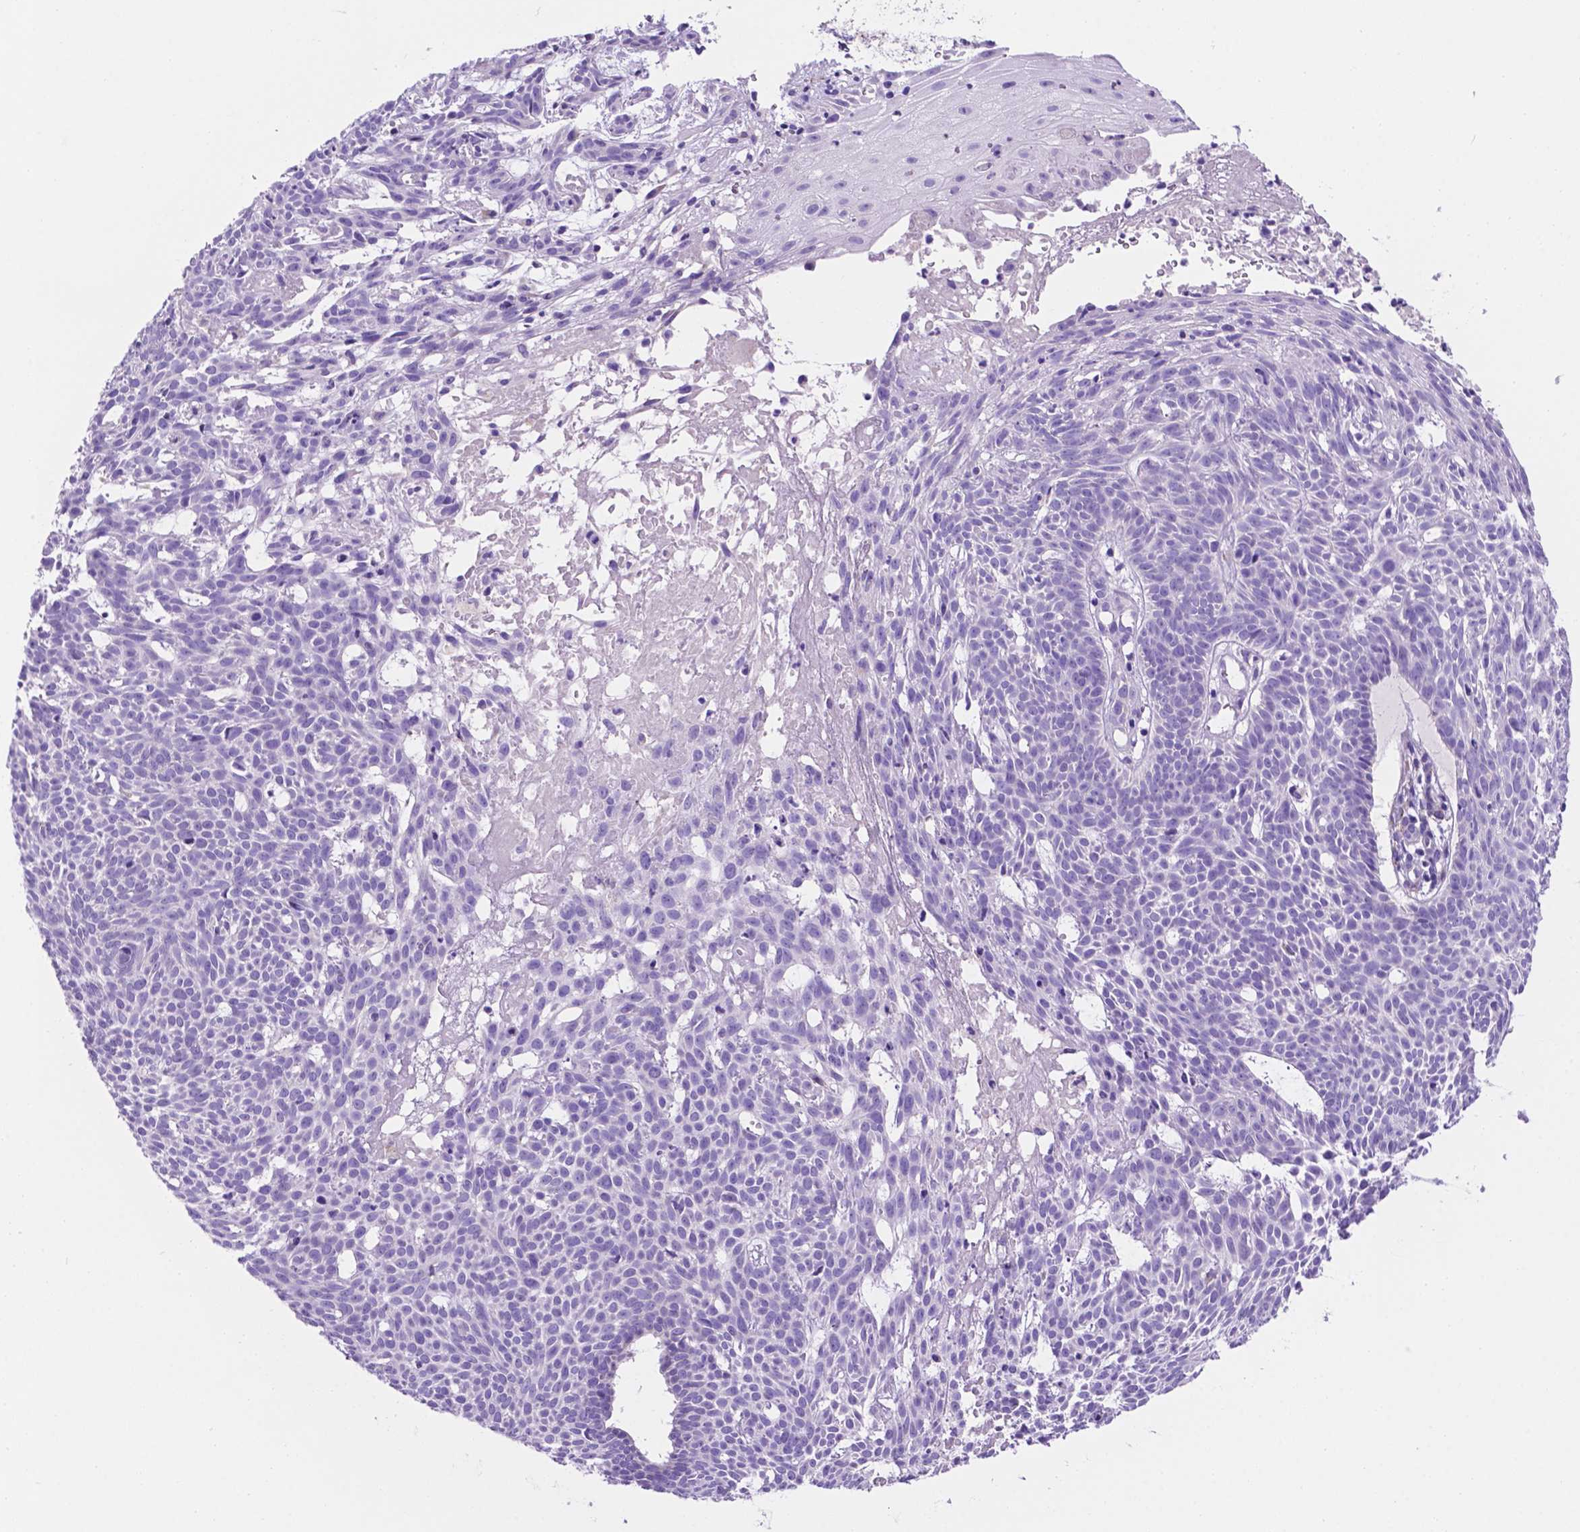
{"staining": {"intensity": "negative", "quantity": "none", "location": "none"}, "tissue": "skin cancer", "cell_type": "Tumor cells", "image_type": "cancer", "snomed": [{"axis": "morphology", "description": "Basal cell carcinoma"}, {"axis": "topography", "description": "Skin"}], "caption": "Tumor cells are negative for brown protein staining in skin cancer (basal cell carcinoma). Nuclei are stained in blue.", "gene": "CEACAM7", "patient": {"sex": "male", "age": 59}}